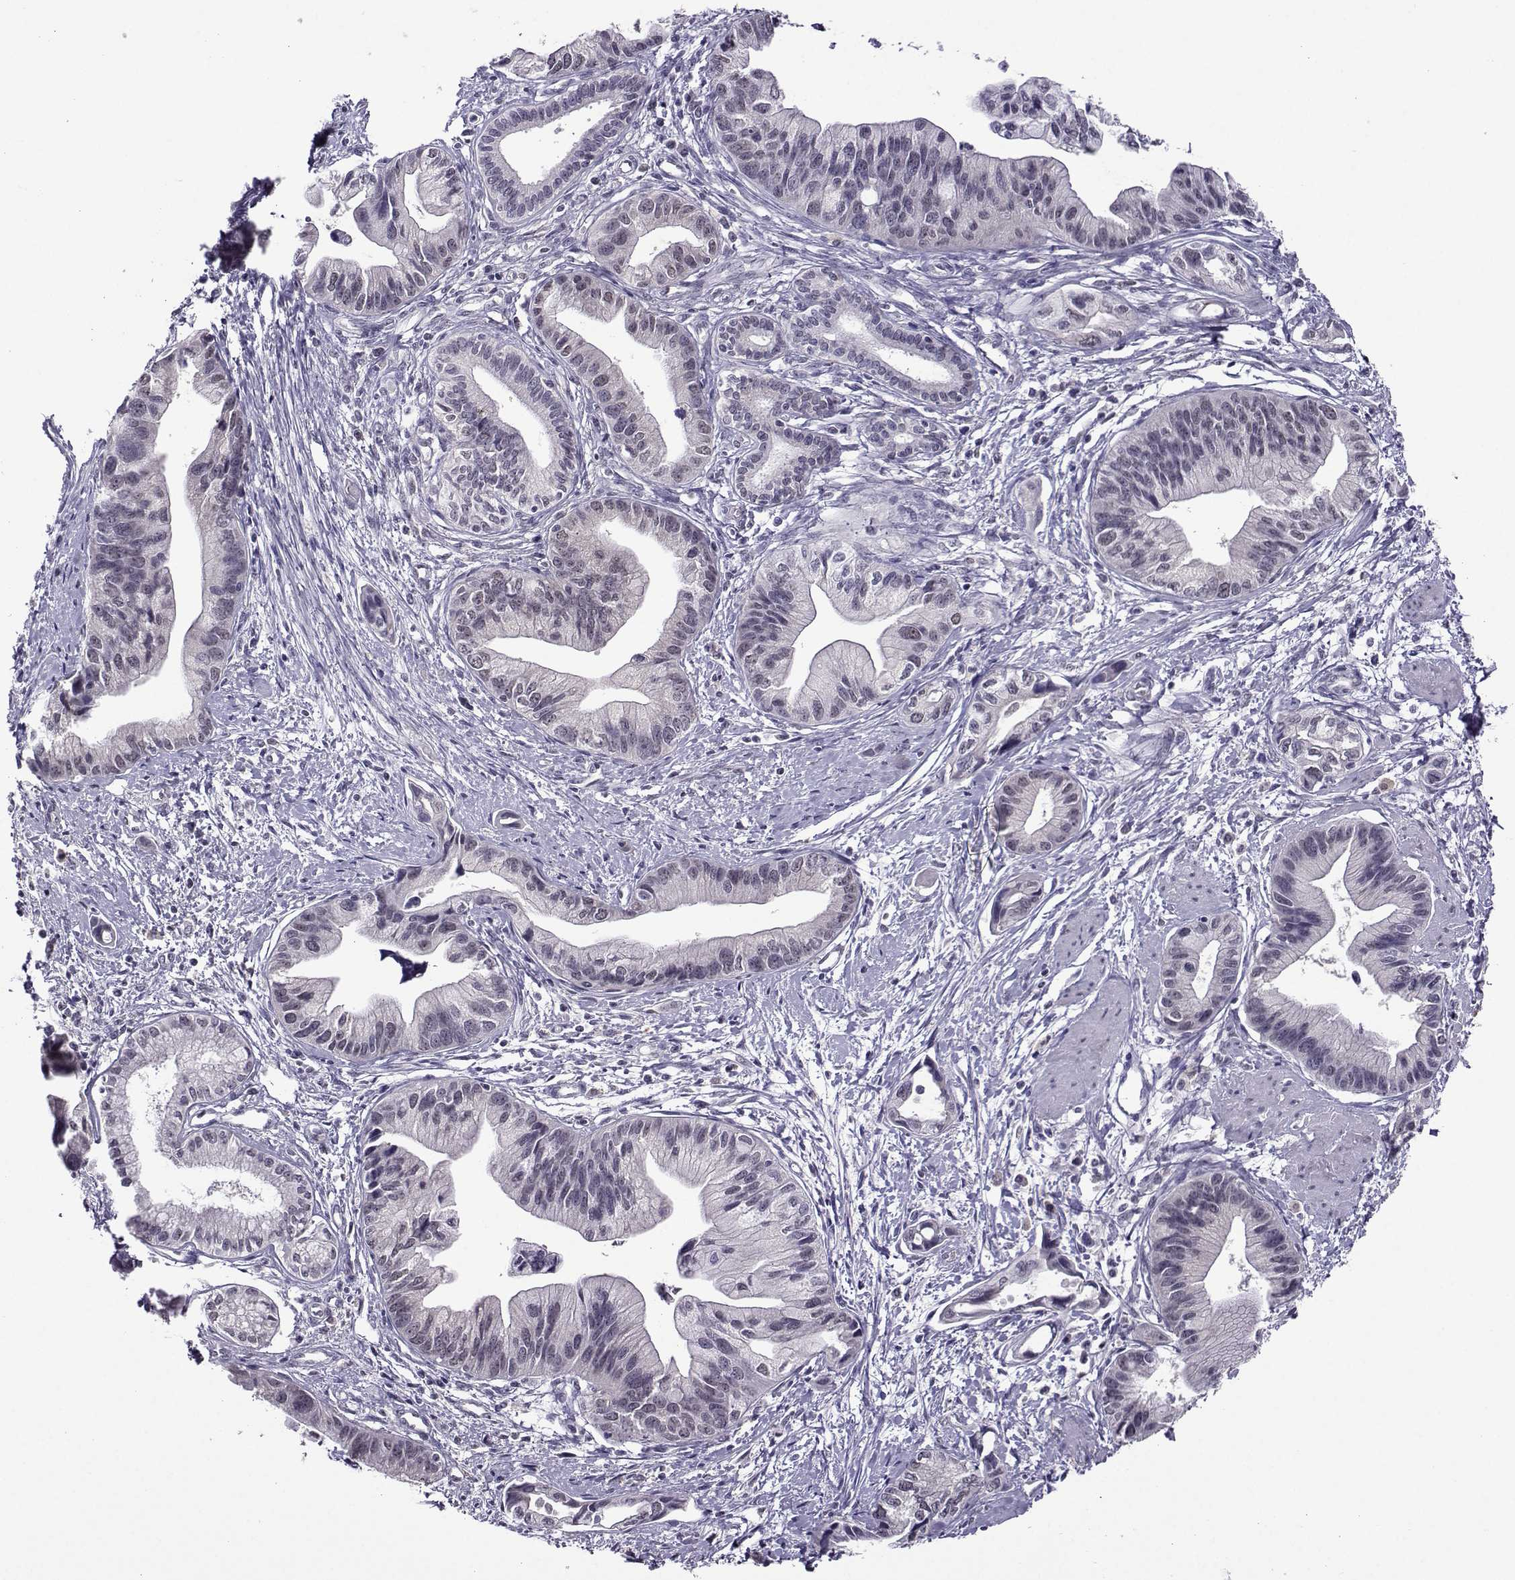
{"staining": {"intensity": "negative", "quantity": "none", "location": "none"}, "tissue": "pancreatic cancer", "cell_type": "Tumor cells", "image_type": "cancer", "snomed": [{"axis": "morphology", "description": "Adenocarcinoma, NOS"}, {"axis": "topography", "description": "Pancreas"}], "caption": "High power microscopy photomicrograph of an immunohistochemistry image of pancreatic adenocarcinoma, revealing no significant staining in tumor cells.", "gene": "DDX20", "patient": {"sex": "female", "age": 61}}